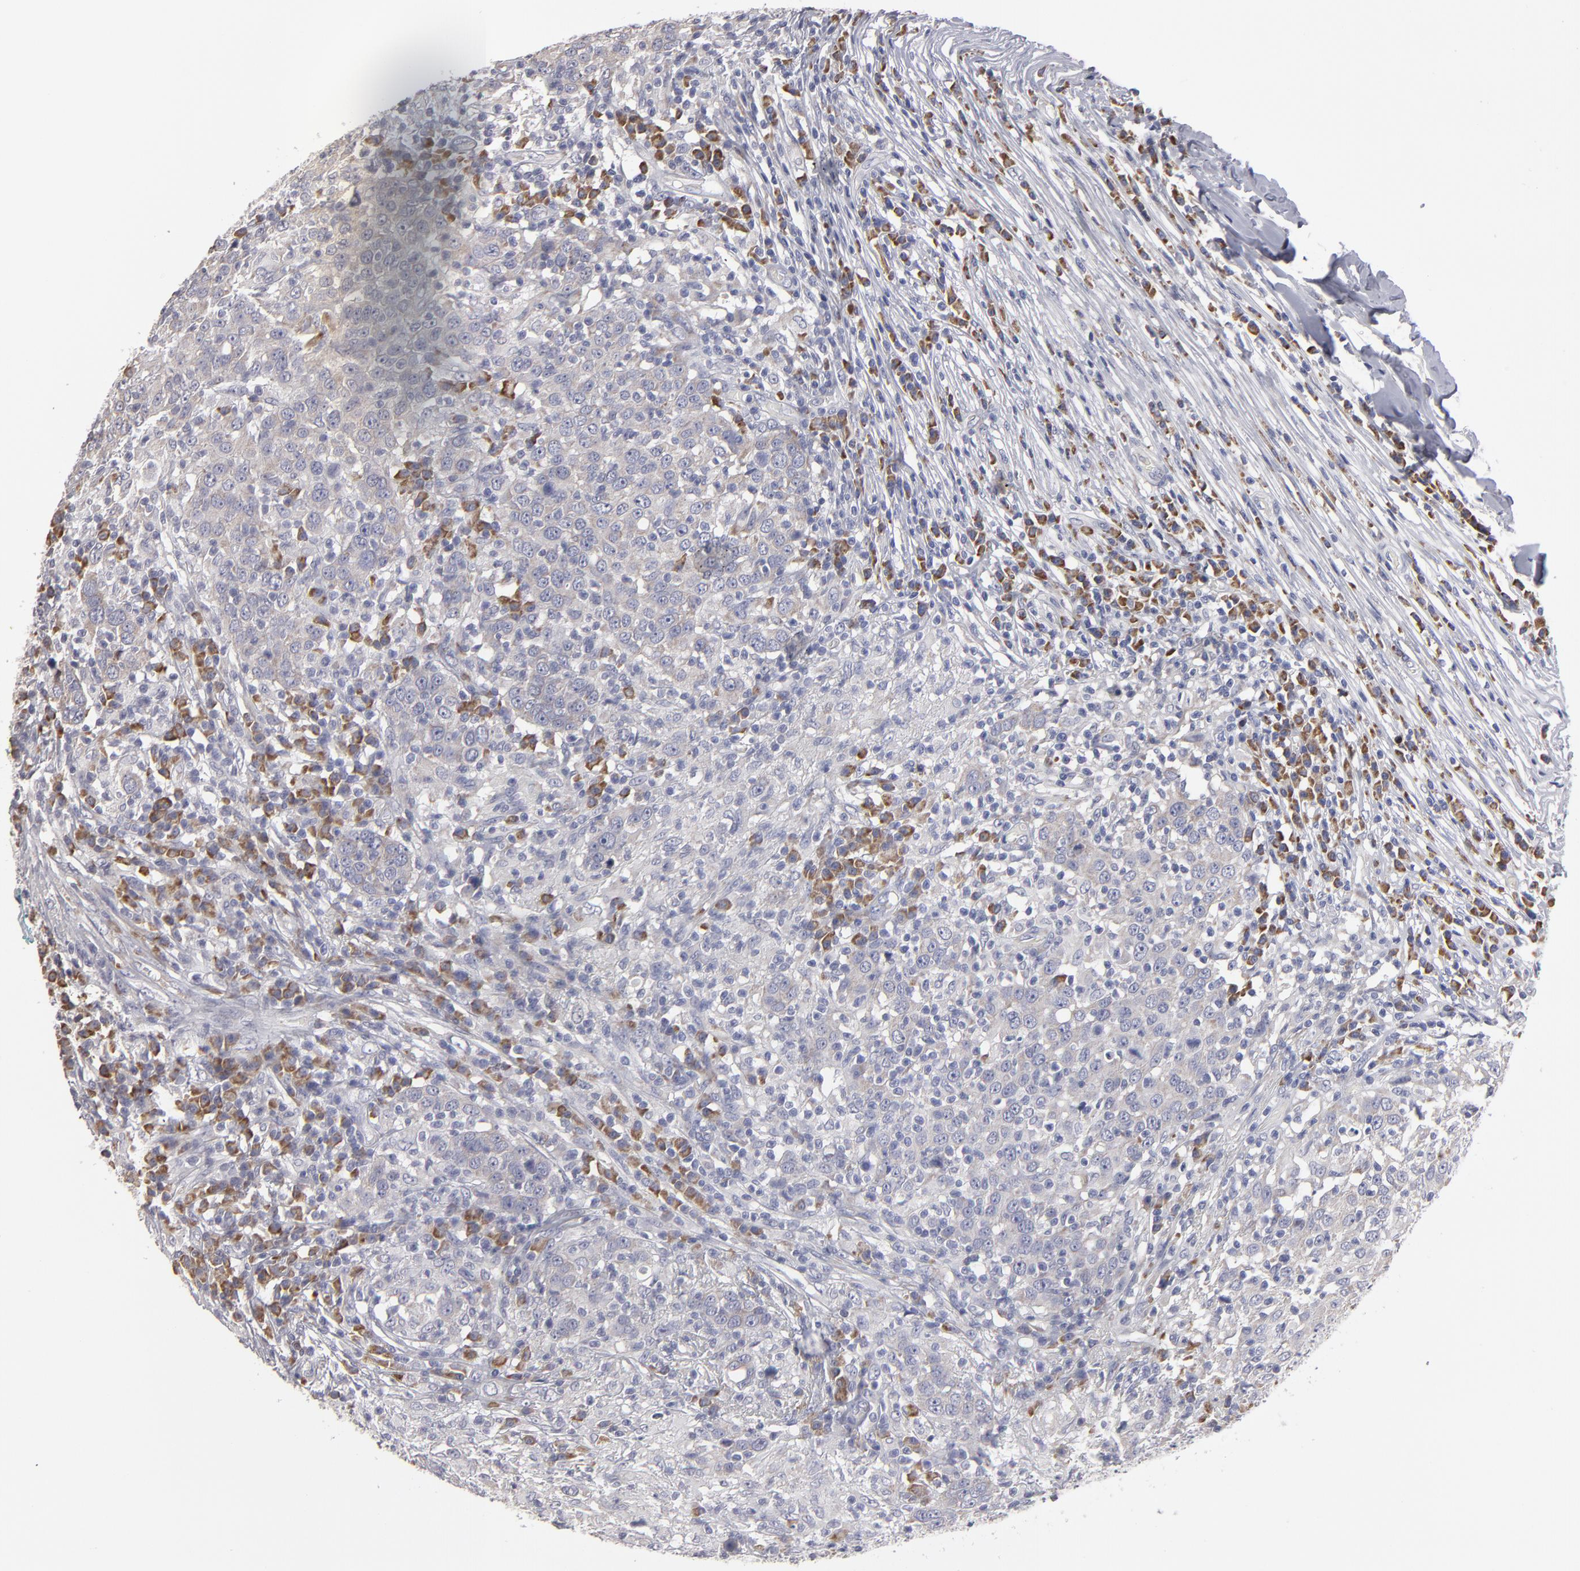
{"staining": {"intensity": "weak", "quantity": ">75%", "location": "cytoplasmic/membranous"}, "tissue": "head and neck cancer", "cell_type": "Tumor cells", "image_type": "cancer", "snomed": [{"axis": "morphology", "description": "Adenocarcinoma, NOS"}, {"axis": "topography", "description": "Salivary gland"}, {"axis": "topography", "description": "Head-Neck"}], "caption": "Weak cytoplasmic/membranous positivity for a protein is appreciated in approximately >75% of tumor cells of adenocarcinoma (head and neck) using immunohistochemistry (IHC).", "gene": "CCDC80", "patient": {"sex": "female", "age": 65}}